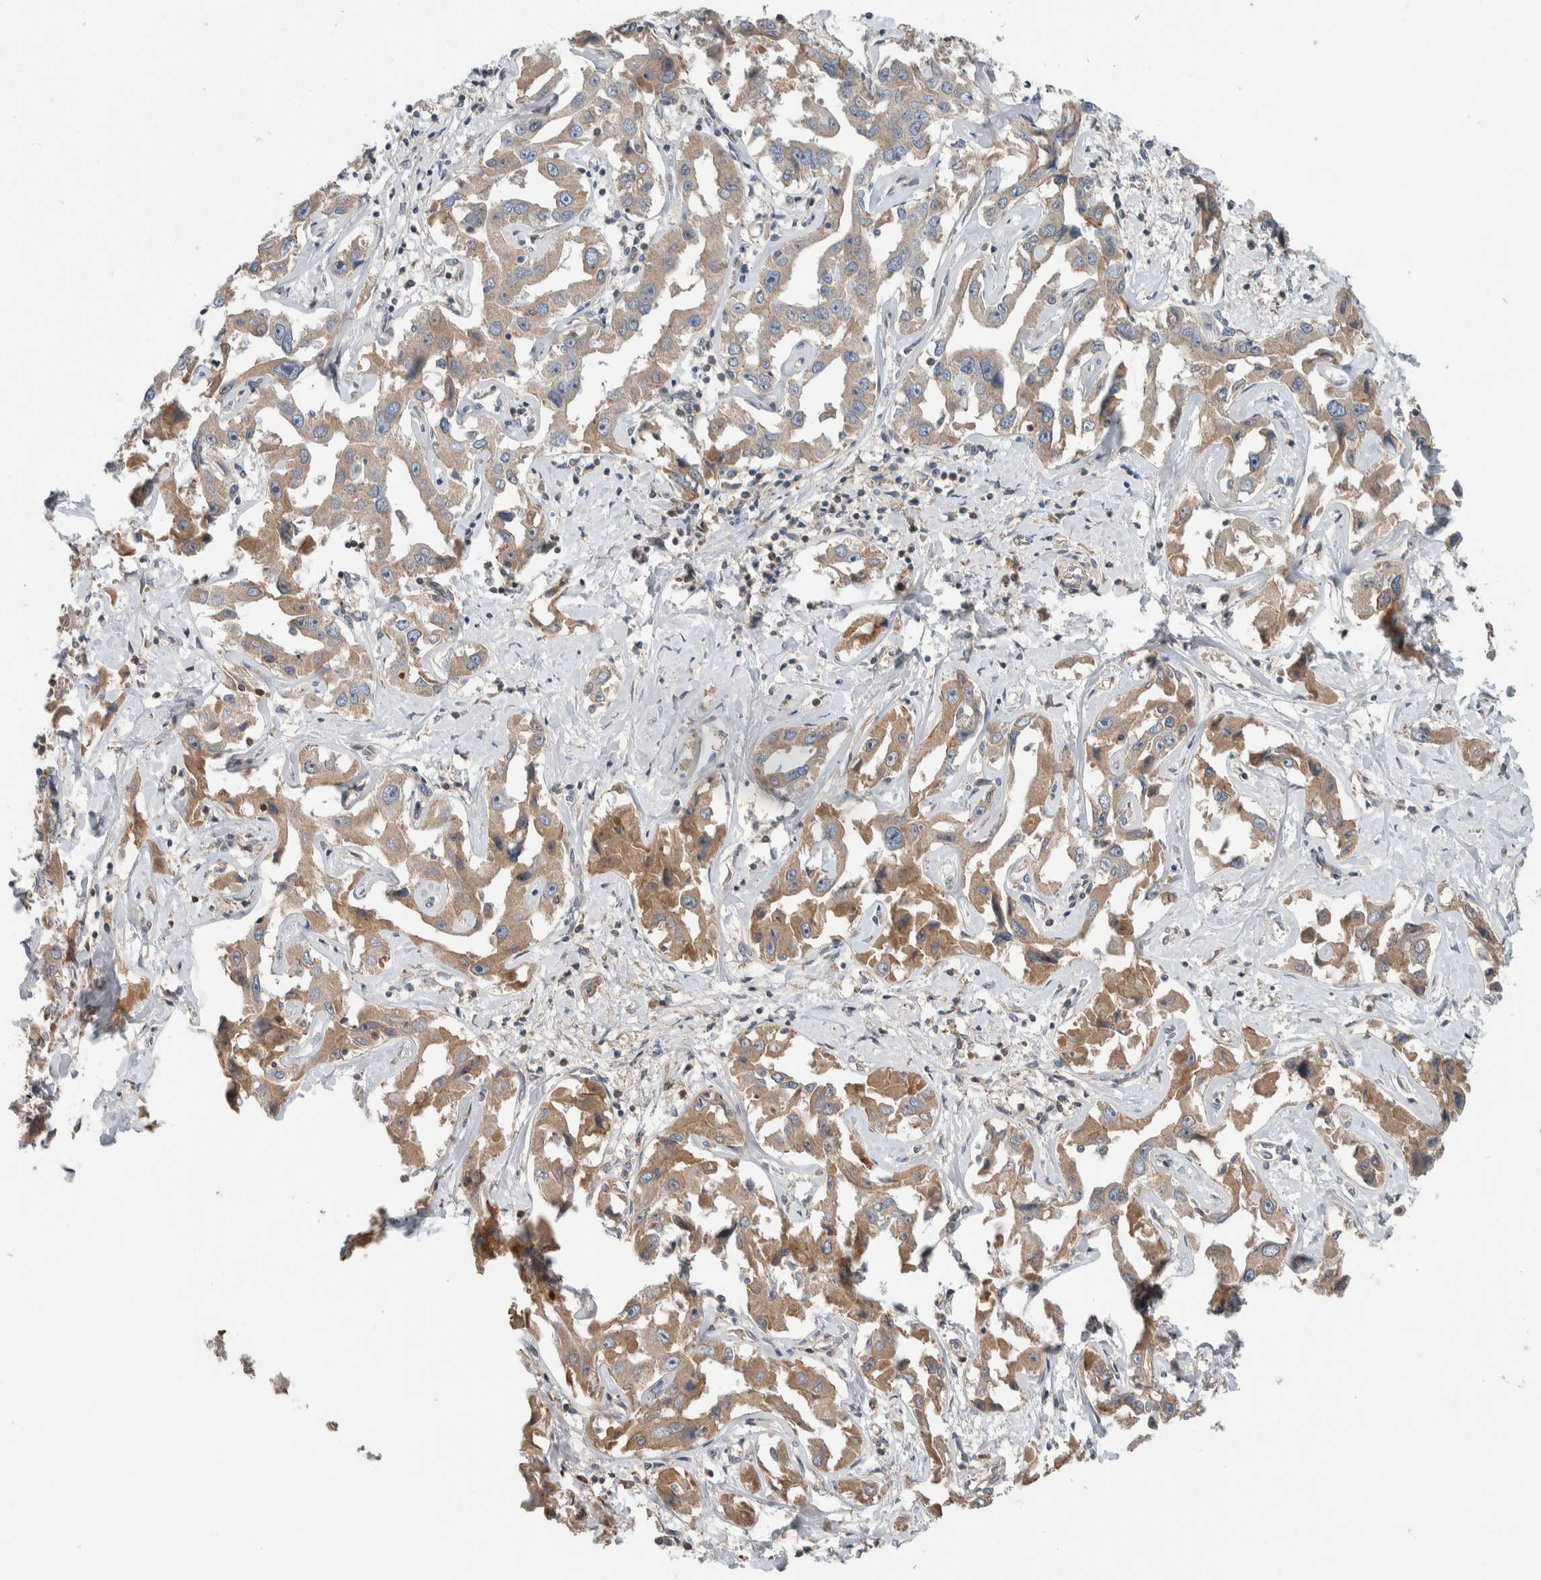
{"staining": {"intensity": "moderate", "quantity": ">75%", "location": "cytoplasmic/membranous"}, "tissue": "liver cancer", "cell_type": "Tumor cells", "image_type": "cancer", "snomed": [{"axis": "morphology", "description": "Cholangiocarcinoma"}, {"axis": "topography", "description": "Liver"}], "caption": "Immunohistochemical staining of human liver cancer (cholangiocarcinoma) demonstrates medium levels of moderate cytoplasmic/membranous staining in about >75% of tumor cells.", "gene": "ARMC7", "patient": {"sex": "male", "age": 59}}